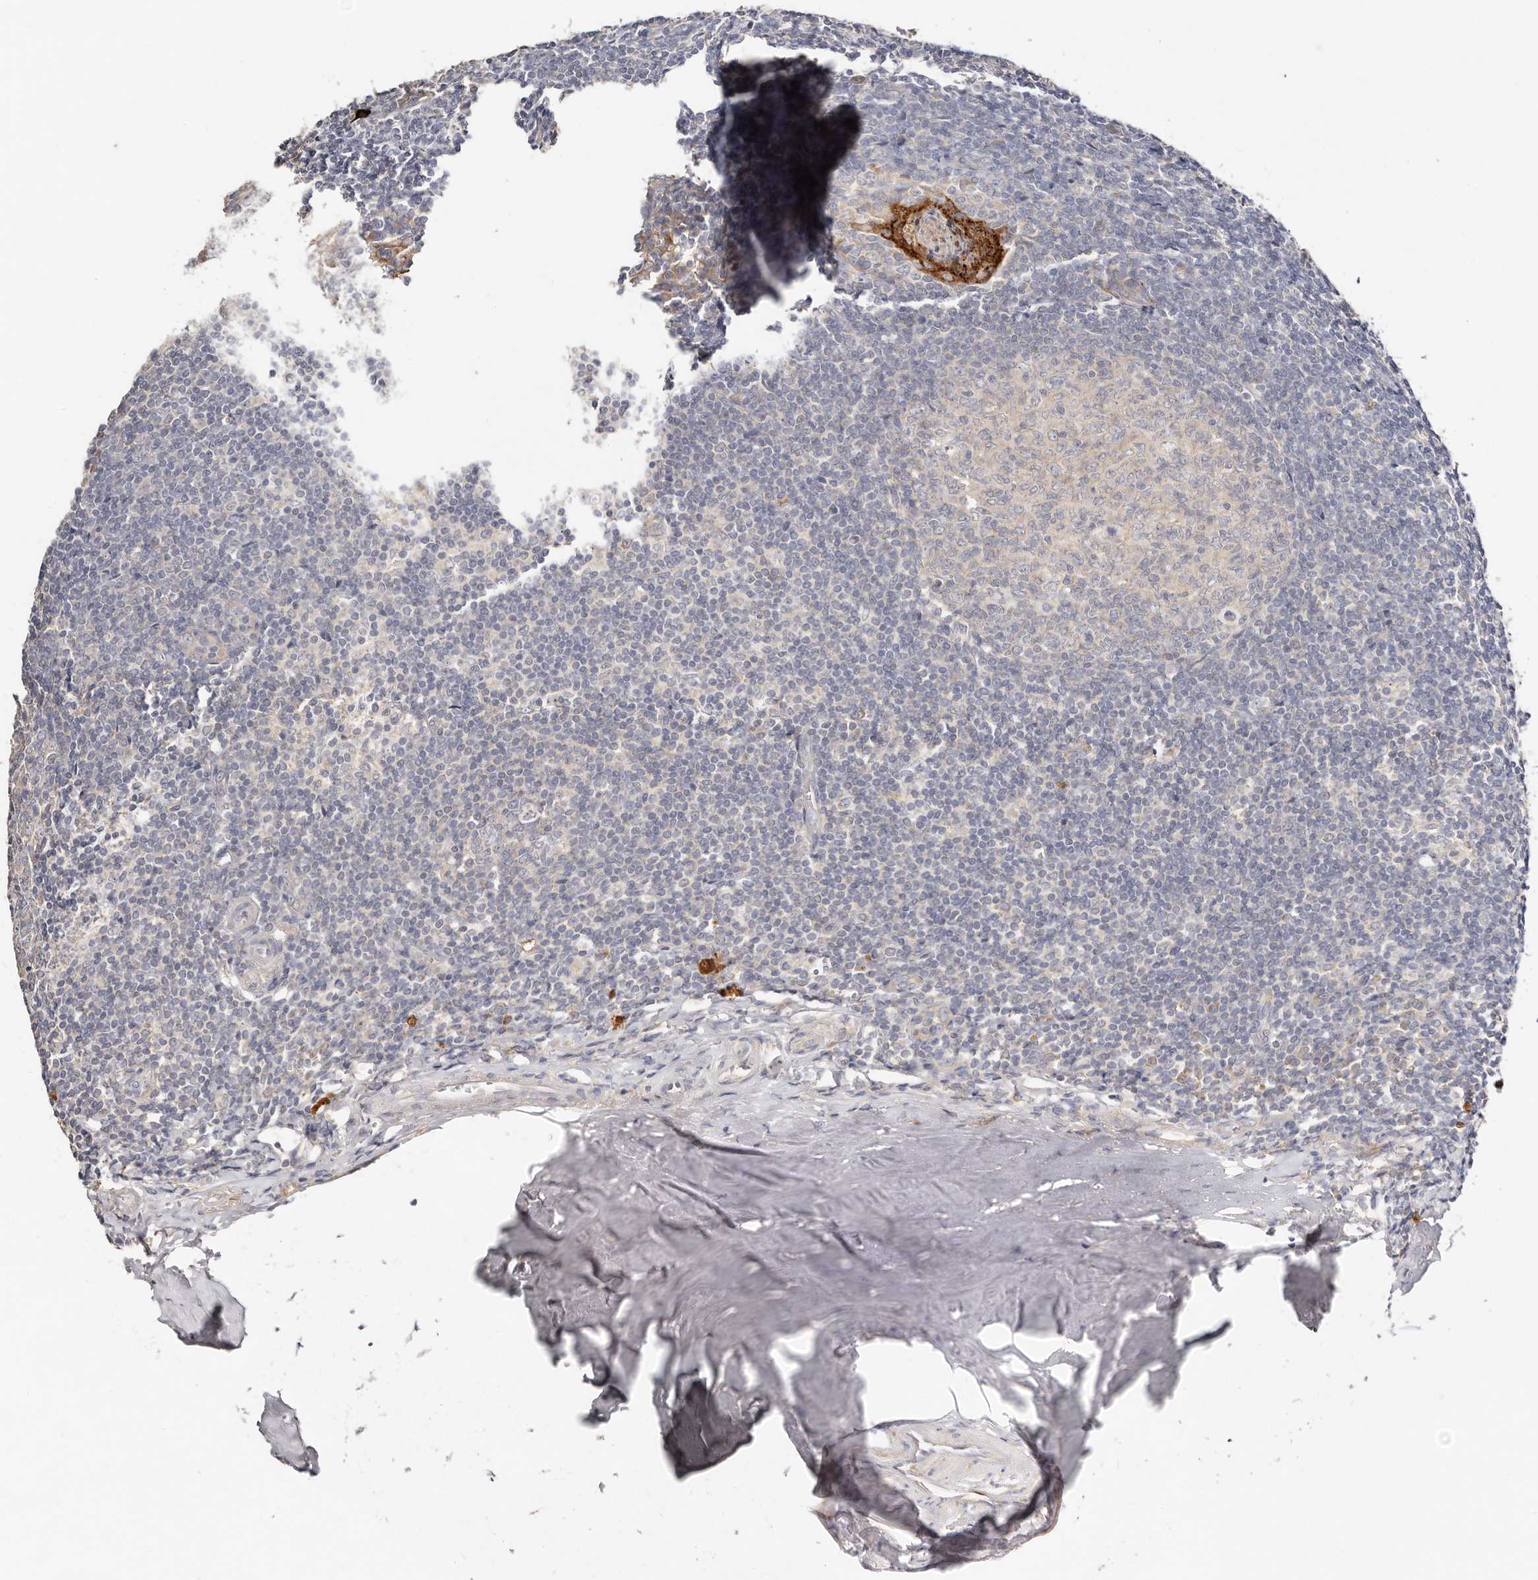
{"staining": {"intensity": "weak", "quantity": "<25%", "location": "cytoplasmic/membranous"}, "tissue": "tonsil", "cell_type": "Germinal center cells", "image_type": "normal", "snomed": [{"axis": "morphology", "description": "Normal tissue, NOS"}, {"axis": "topography", "description": "Tonsil"}], "caption": "This histopathology image is of unremarkable tonsil stained with immunohistochemistry (IHC) to label a protein in brown with the nuclei are counter-stained blue. There is no staining in germinal center cells.", "gene": "VIPAS39", "patient": {"sex": "male", "age": 37}}